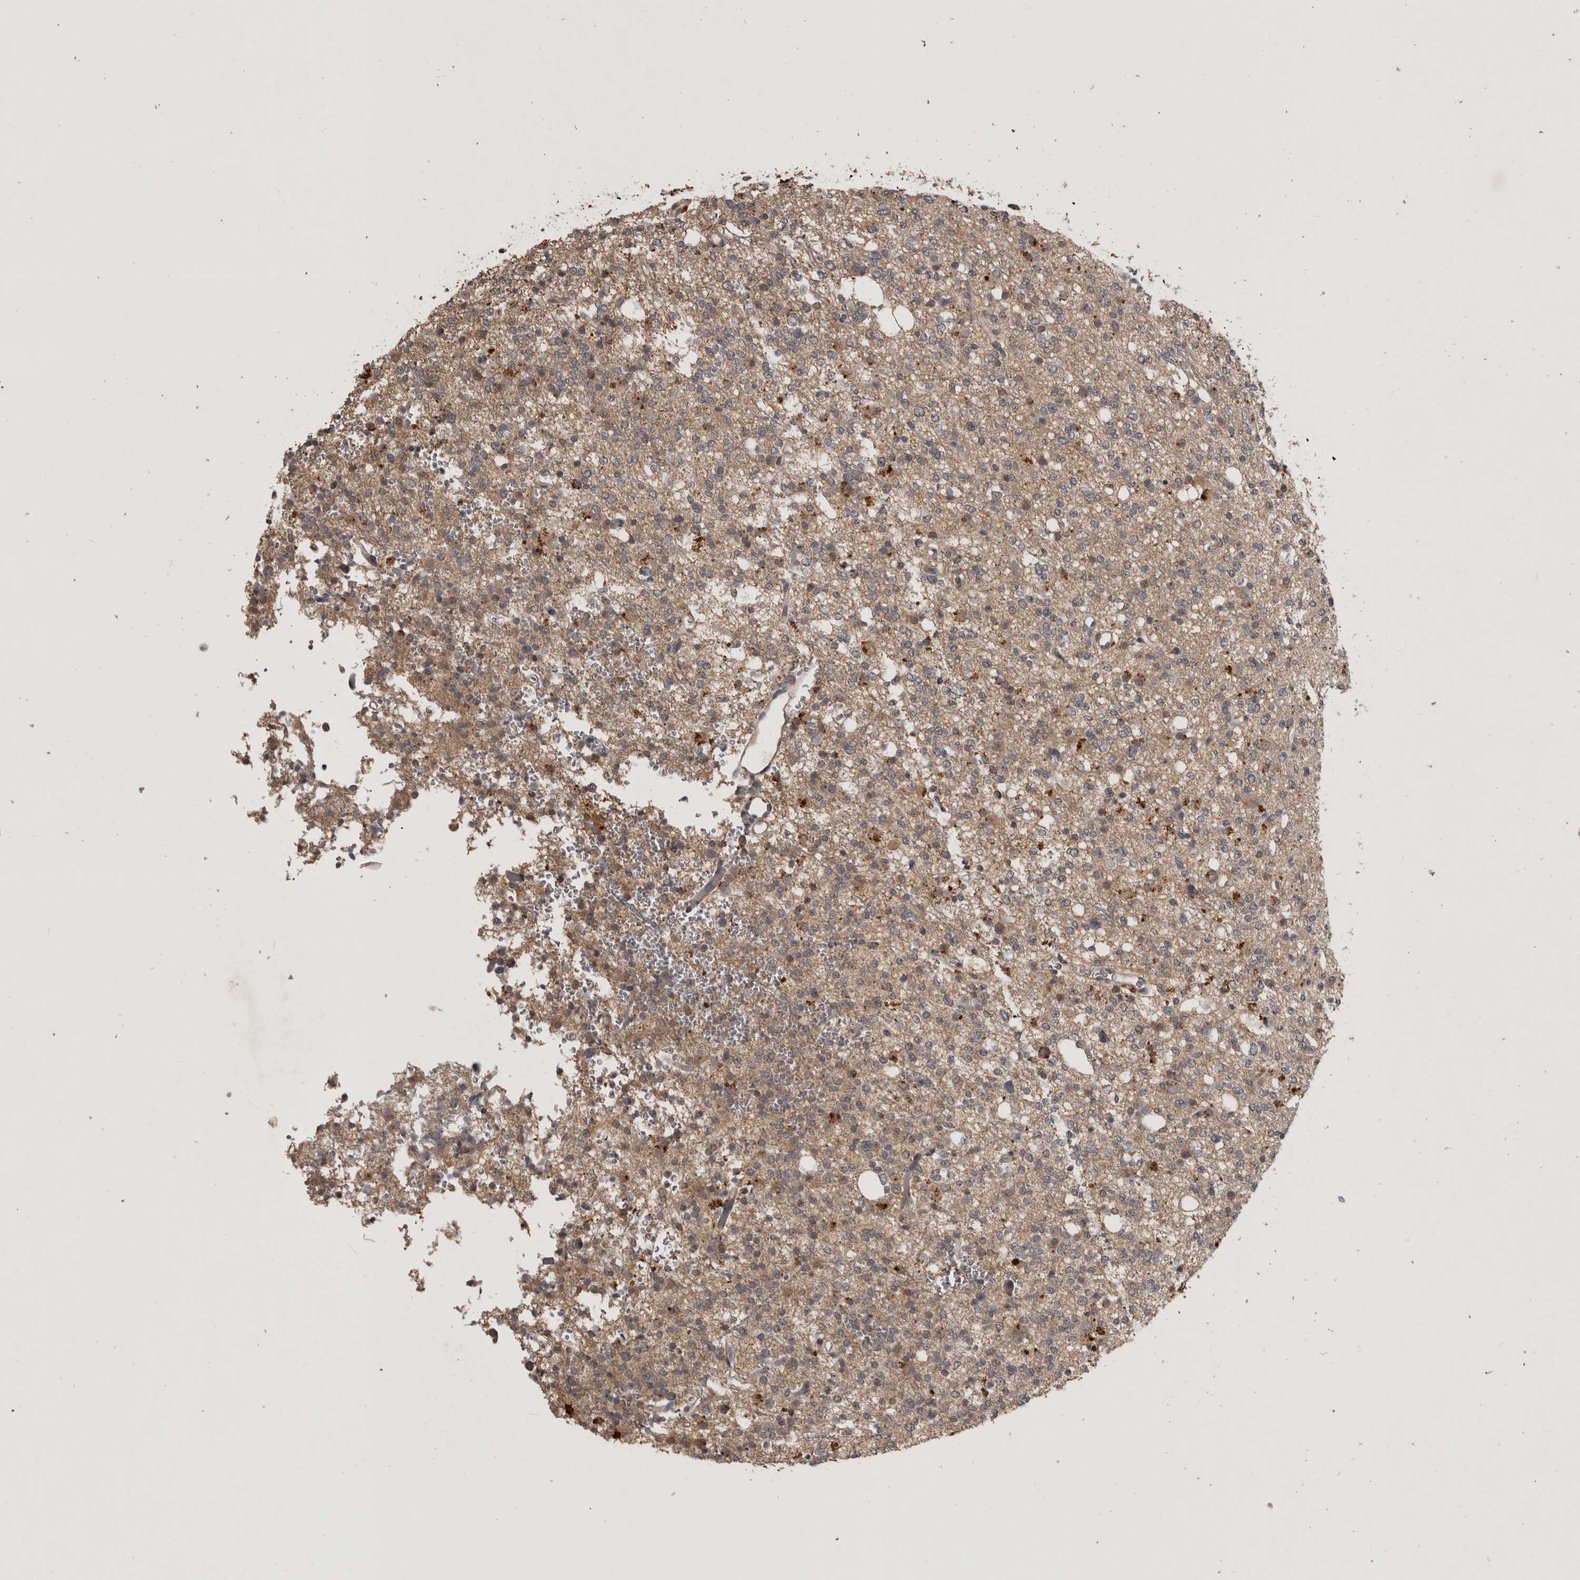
{"staining": {"intensity": "weak", "quantity": ">75%", "location": "cytoplasmic/membranous"}, "tissue": "glioma", "cell_type": "Tumor cells", "image_type": "cancer", "snomed": [{"axis": "morphology", "description": "Glioma, malignant, High grade"}, {"axis": "topography", "description": "Brain"}], "caption": "Protein staining of glioma tissue exhibits weak cytoplasmic/membranous positivity in about >75% of tumor cells.", "gene": "ADAMTS4", "patient": {"sex": "female", "age": 62}}